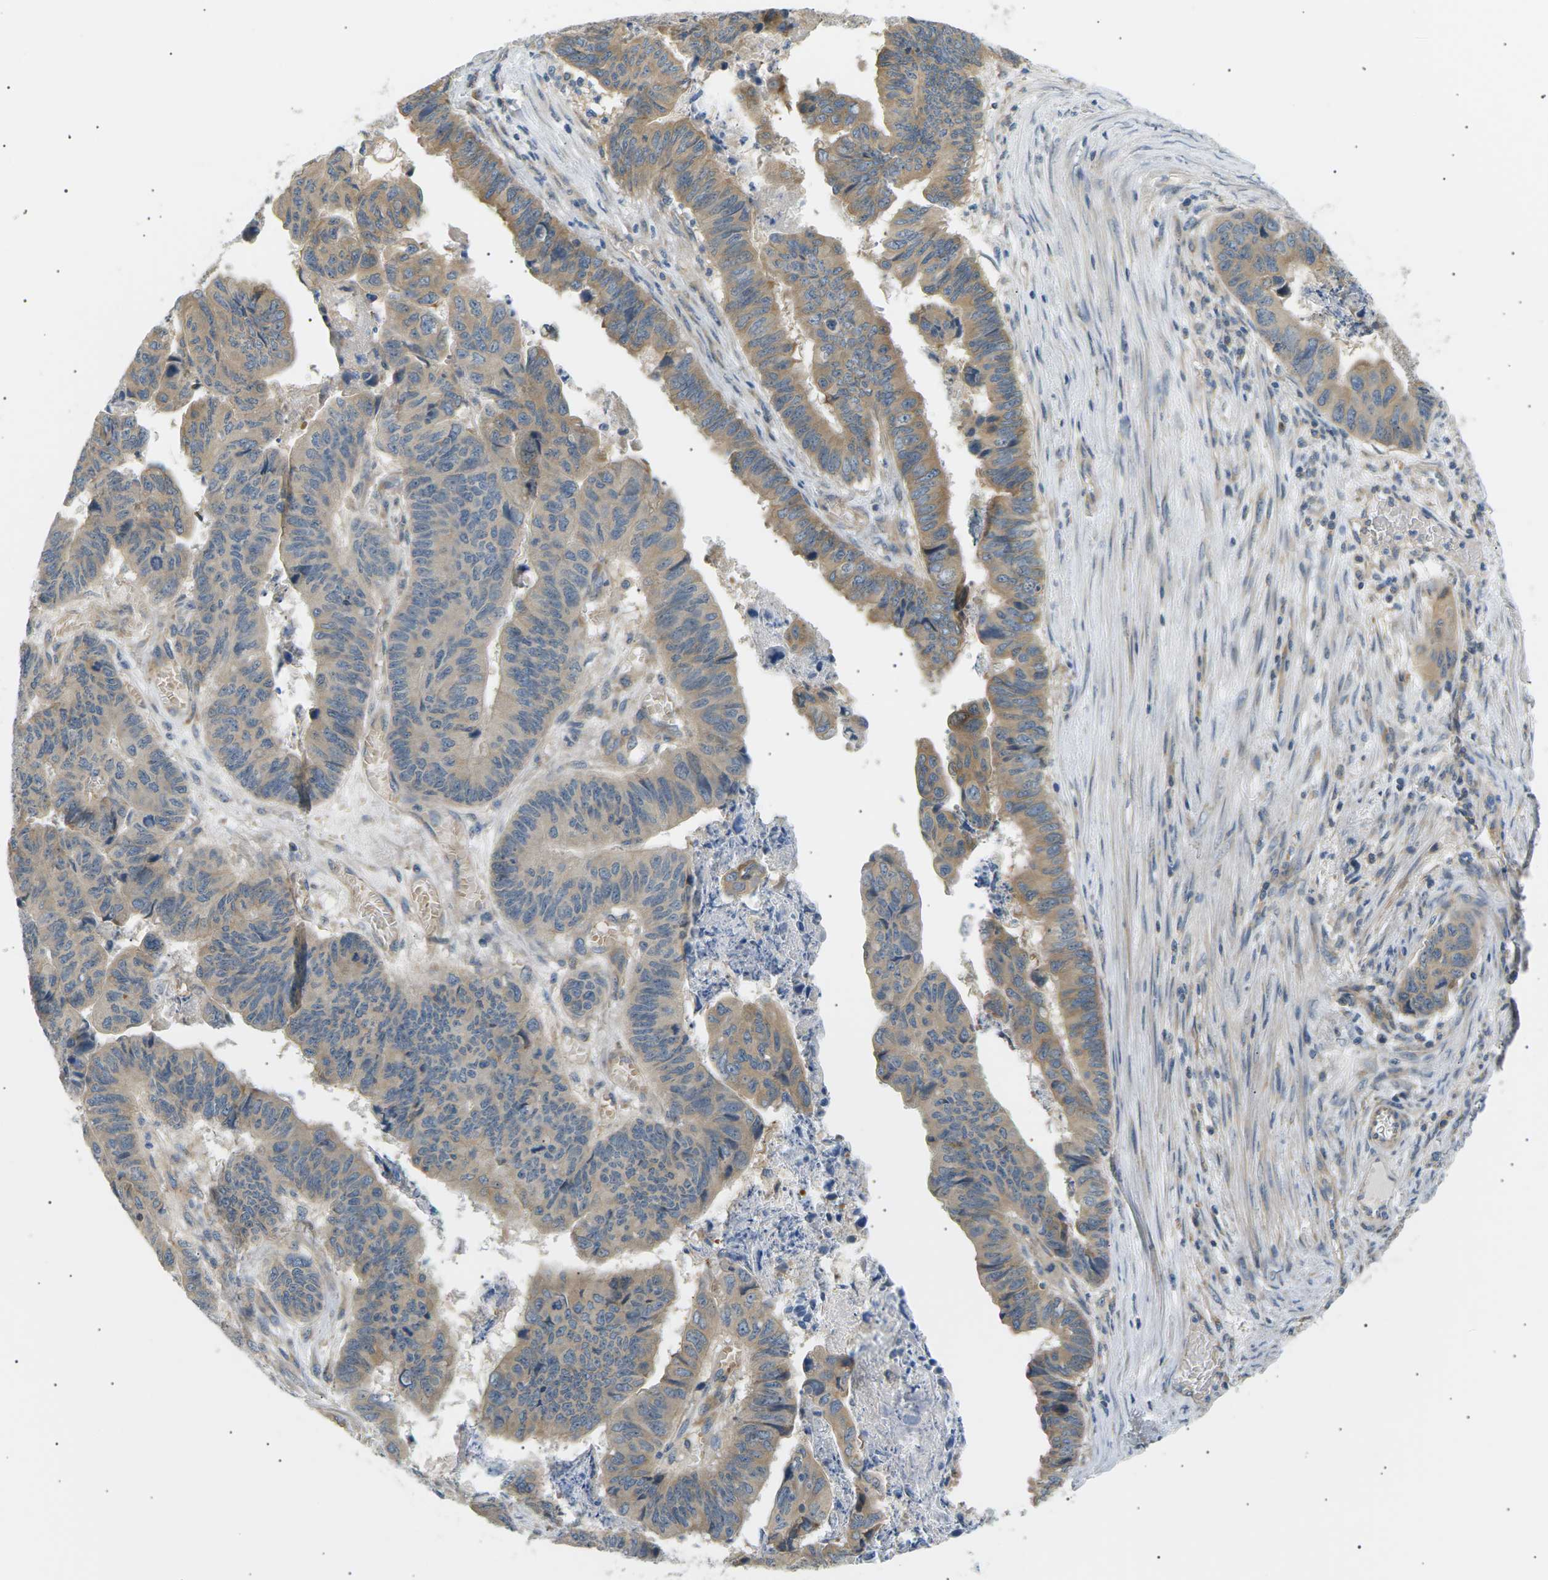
{"staining": {"intensity": "moderate", "quantity": "<25%", "location": "cytoplasmic/membranous"}, "tissue": "stomach cancer", "cell_type": "Tumor cells", "image_type": "cancer", "snomed": [{"axis": "morphology", "description": "Adenocarcinoma, NOS"}, {"axis": "topography", "description": "Stomach, lower"}], "caption": "Immunohistochemistry image of neoplastic tissue: human adenocarcinoma (stomach) stained using immunohistochemistry exhibits low levels of moderate protein expression localized specifically in the cytoplasmic/membranous of tumor cells, appearing as a cytoplasmic/membranous brown color.", "gene": "TBC1D8", "patient": {"sex": "male", "age": 77}}